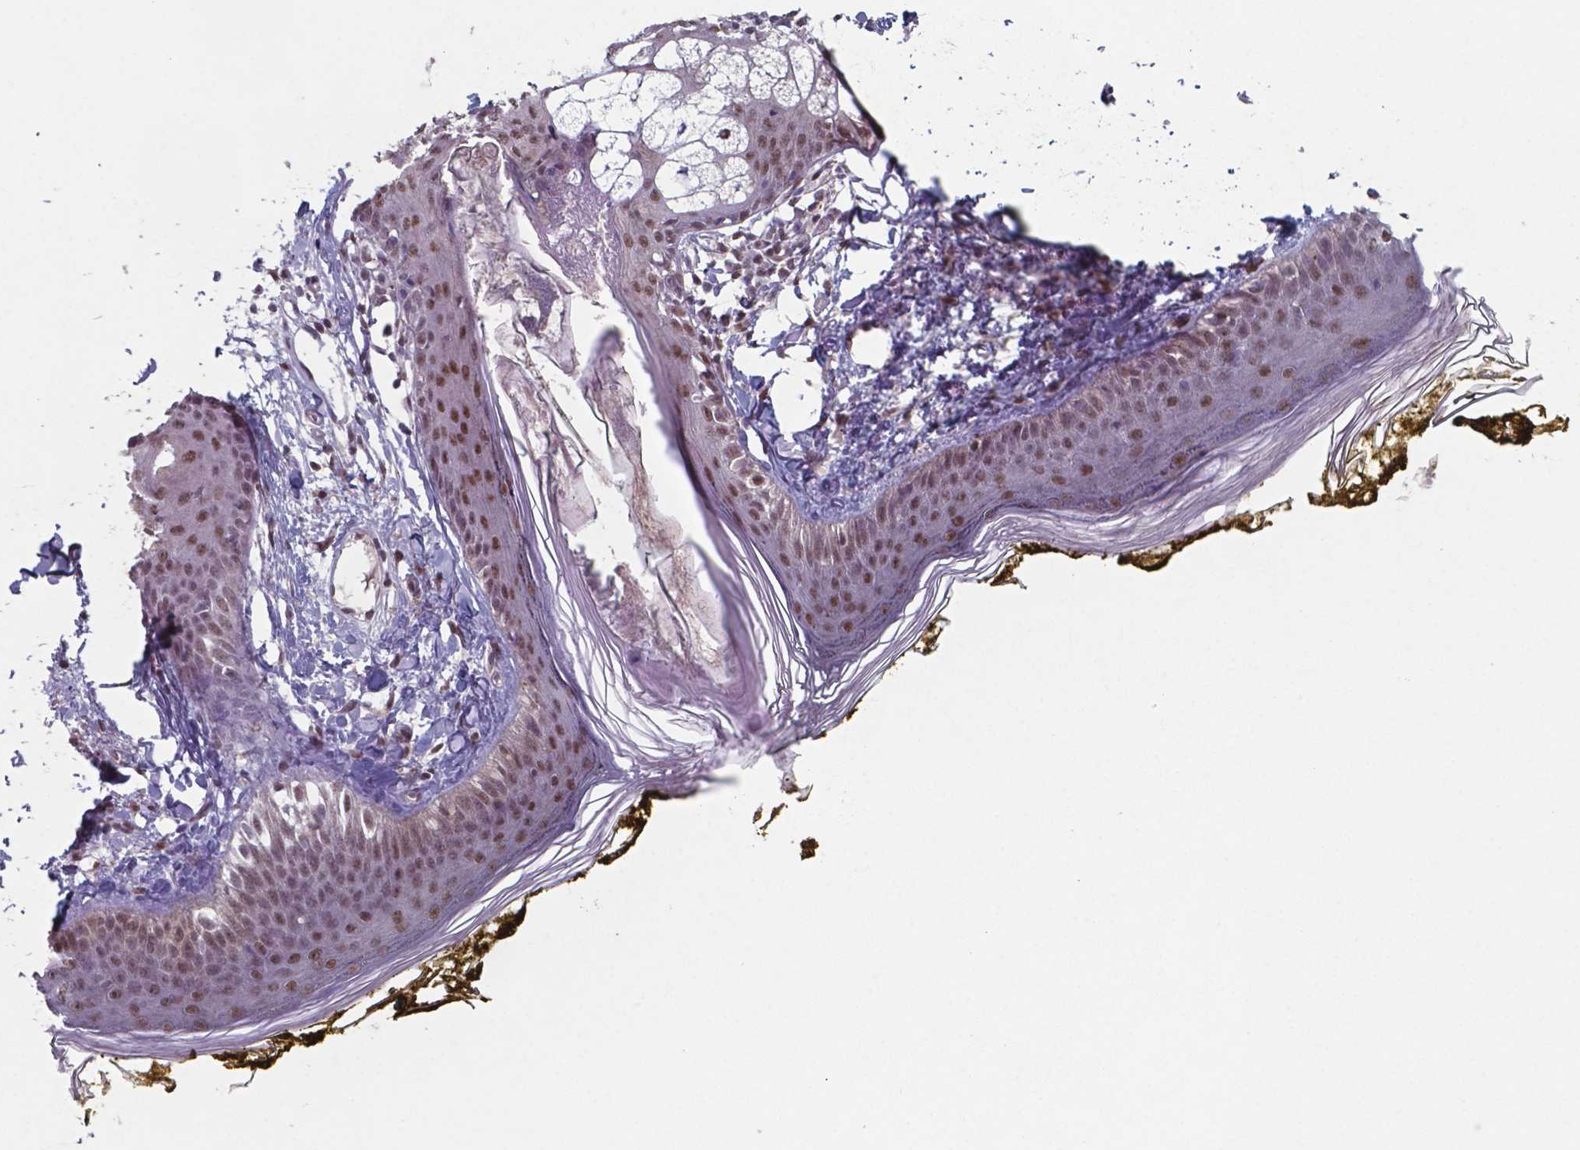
{"staining": {"intensity": "moderate", "quantity": "25%-75%", "location": "nuclear"}, "tissue": "skin", "cell_type": "Fibroblasts", "image_type": "normal", "snomed": [{"axis": "morphology", "description": "Normal tissue, NOS"}, {"axis": "topography", "description": "Skin"}], "caption": "Skin stained for a protein (brown) demonstrates moderate nuclear positive staining in approximately 25%-75% of fibroblasts.", "gene": "UBA1", "patient": {"sex": "male", "age": 76}}